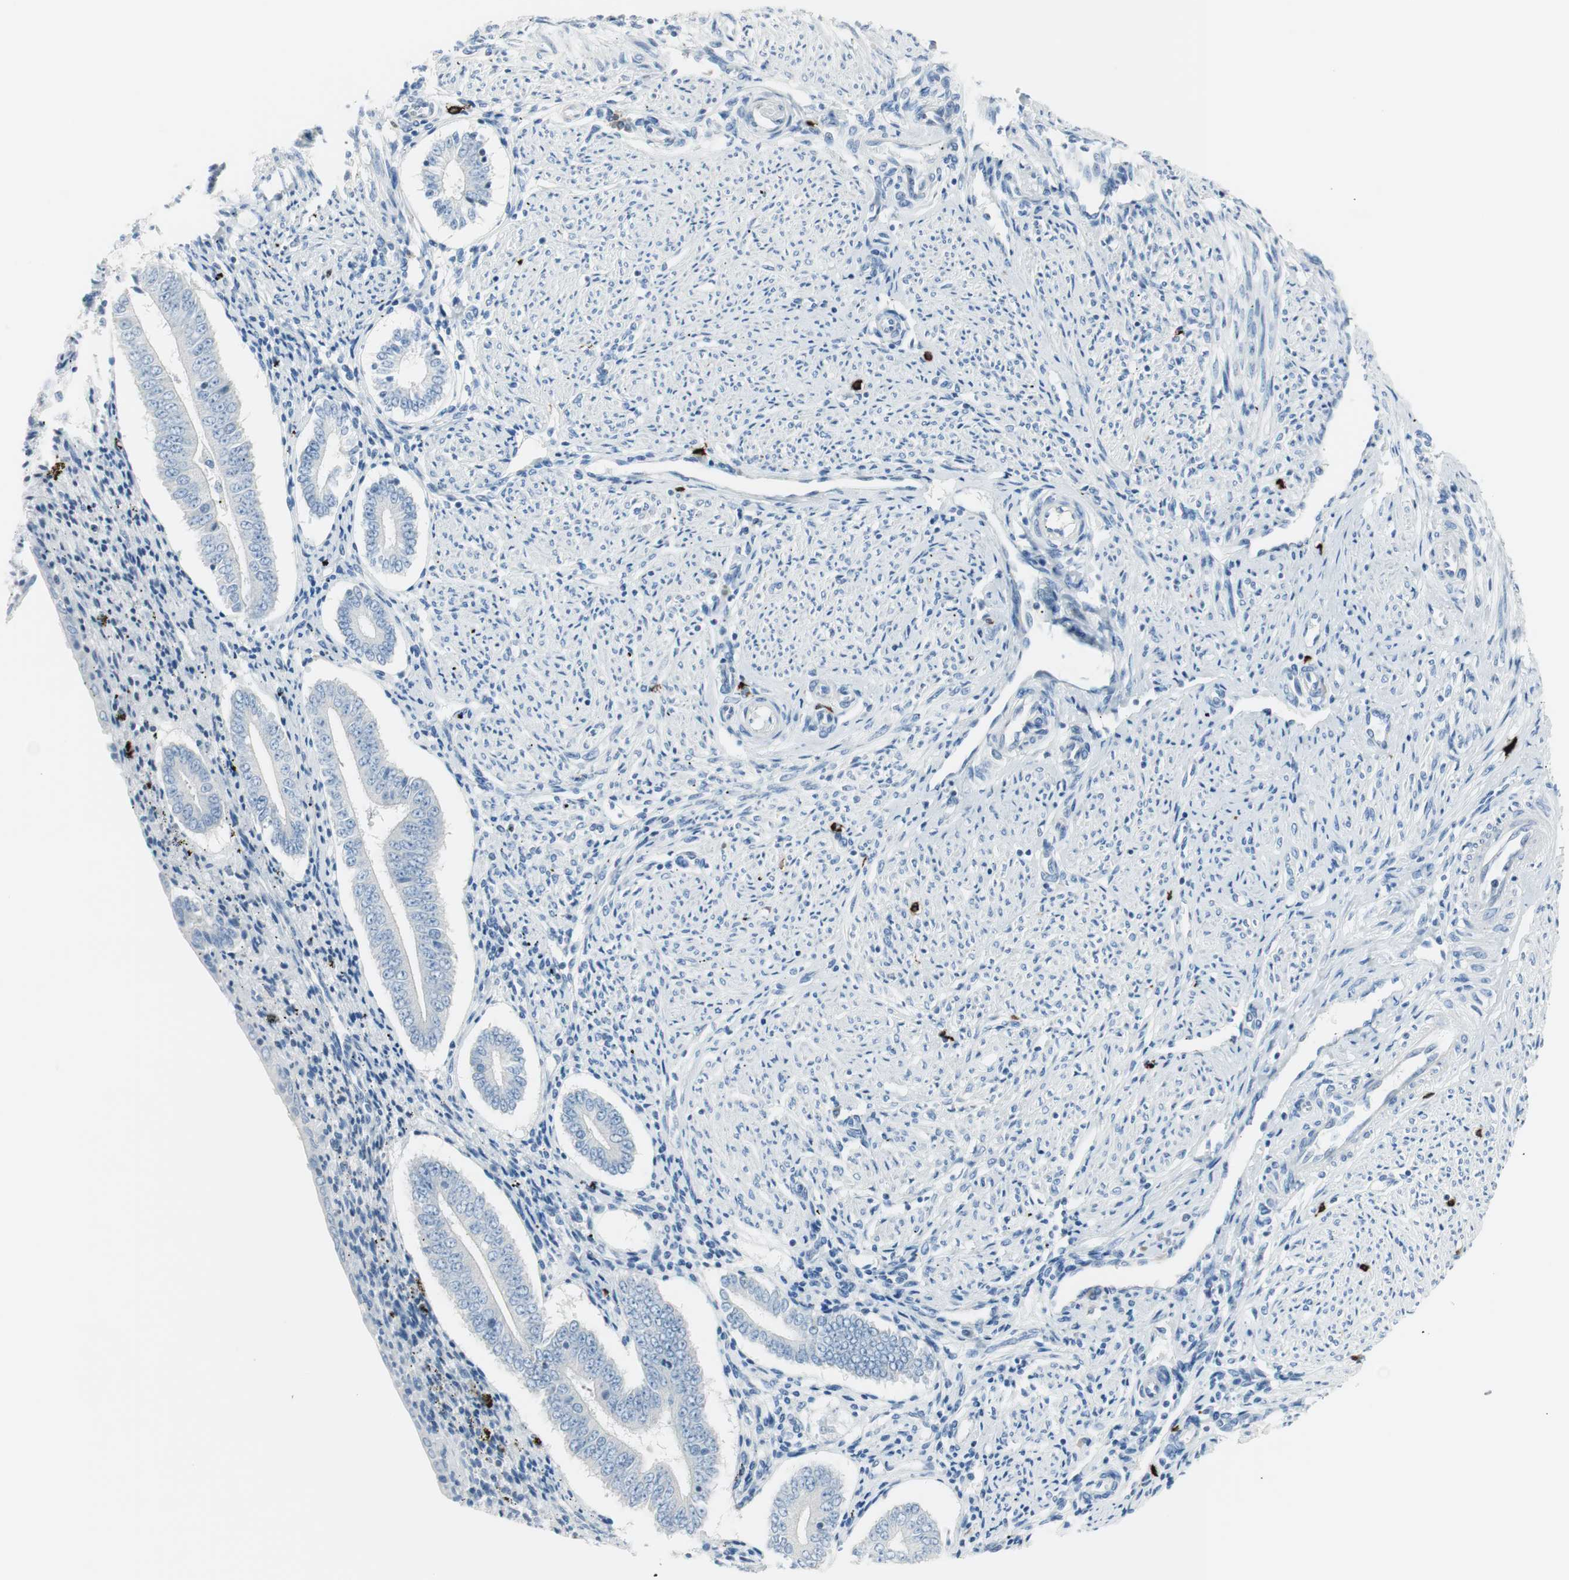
{"staining": {"intensity": "negative", "quantity": "none", "location": "none"}, "tissue": "endometrium", "cell_type": "Cells in endometrial stroma", "image_type": "normal", "snomed": [{"axis": "morphology", "description": "Normal tissue, NOS"}, {"axis": "topography", "description": "Endometrium"}], "caption": "This is an immunohistochemistry micrograph of benign endometrium. There is no expression in cells in endometrial stroma.", "gene": "DLG4", "patient": {"sex": "female", "age": 42}}